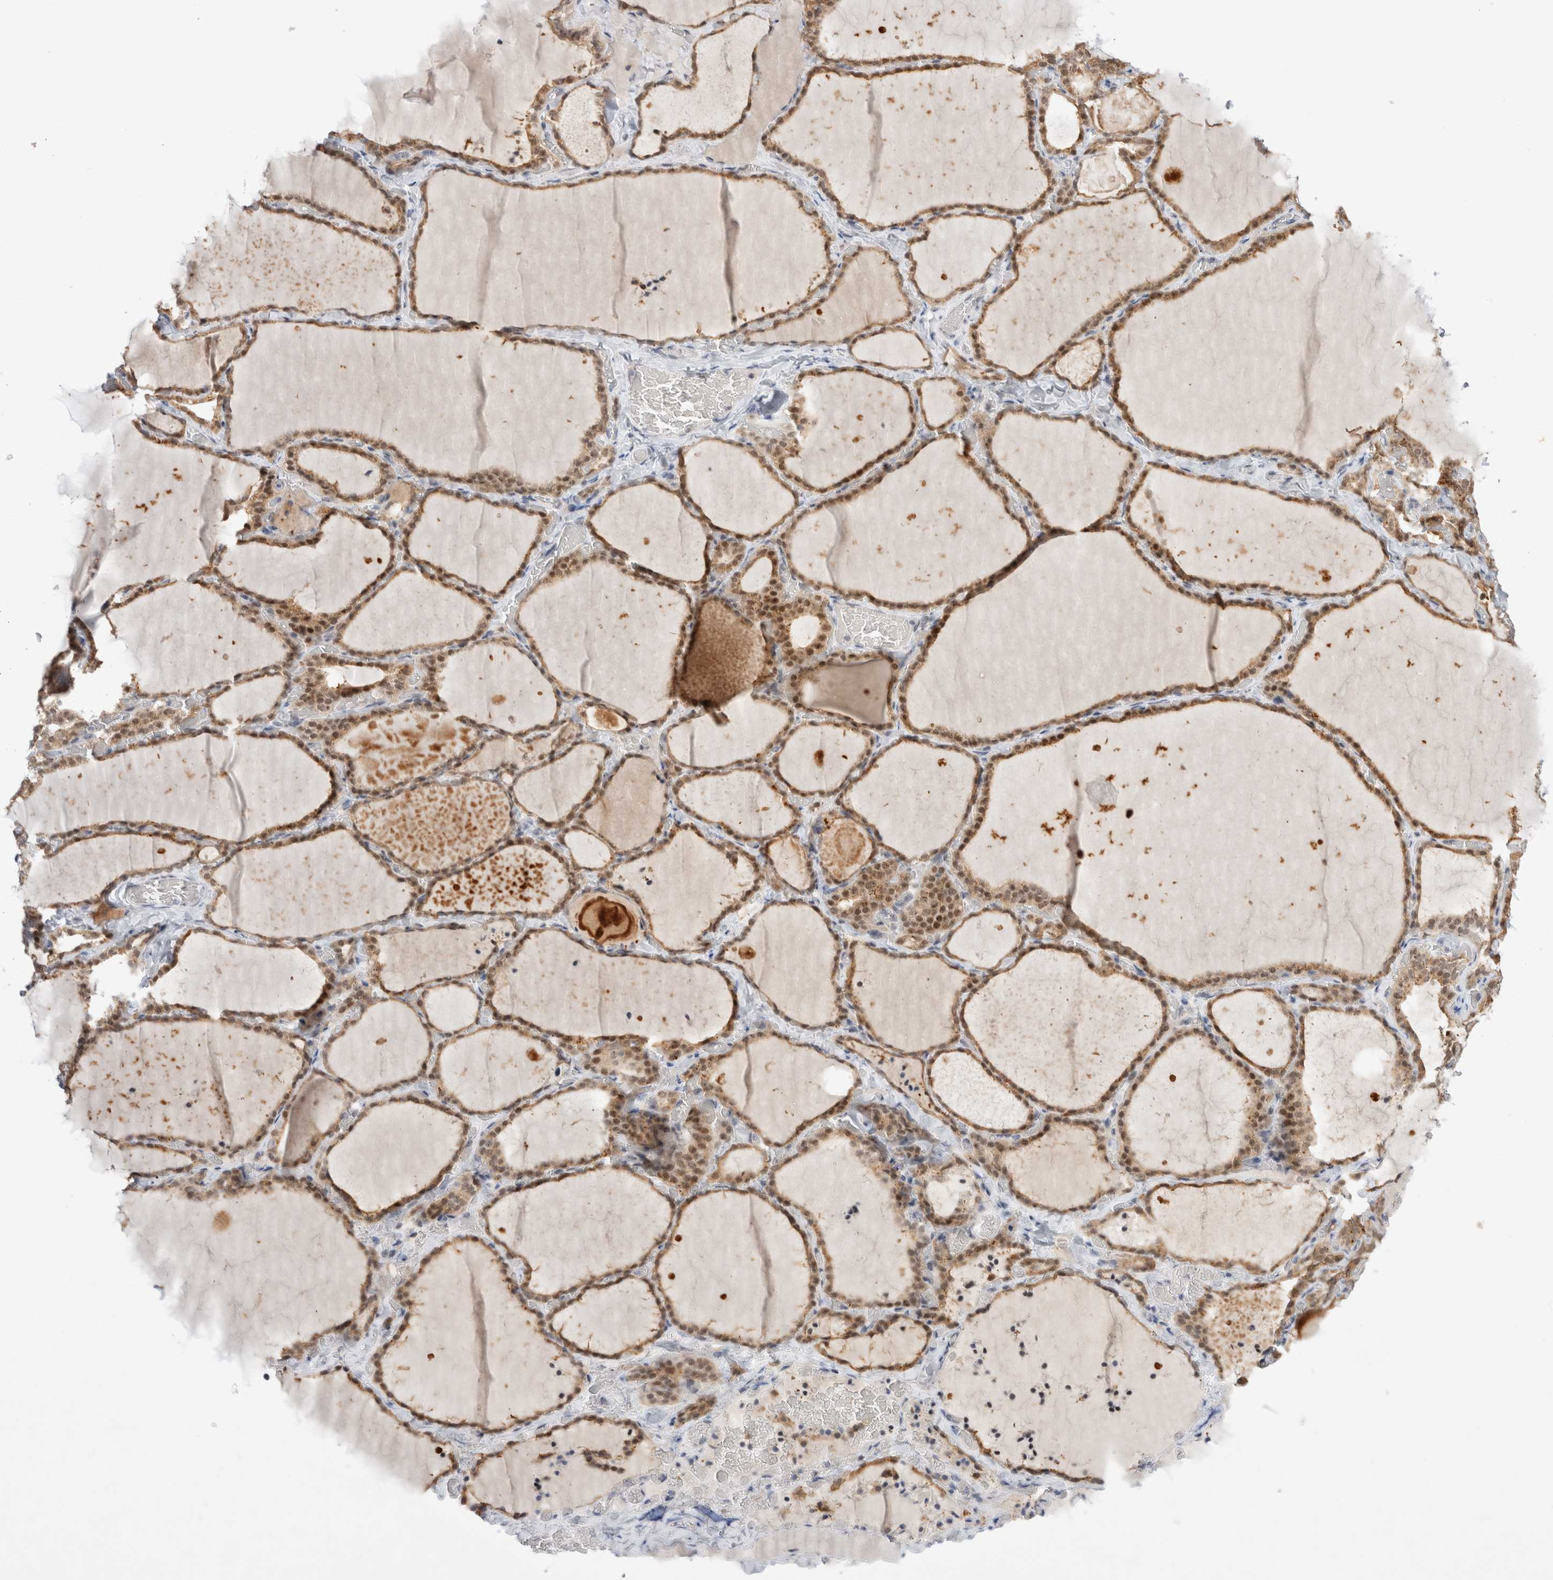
{"staining": {"intensity": "strong", "quantity": ">75%", "location": "cytoplasmic/membranous,nuclear"}, "tissue": "thyroid gland", "cell_type": "Glandular cells", "image_type": "normal", "snomed": [{"axis": "morphology", "description": "Normal tissue, NOS"}, {"axis": "topography", "description": "Thyroid gland"}], "caption": "IHC histopathology image of benign human thyroid gland stained for a protein (brown), which exhibits high levels of strong cytoplasmic/membranous,nuclear staining in approximately >75% of glandular cells.", "gene": "CERS5", "patient": {"sex": "female", "age": 22}}